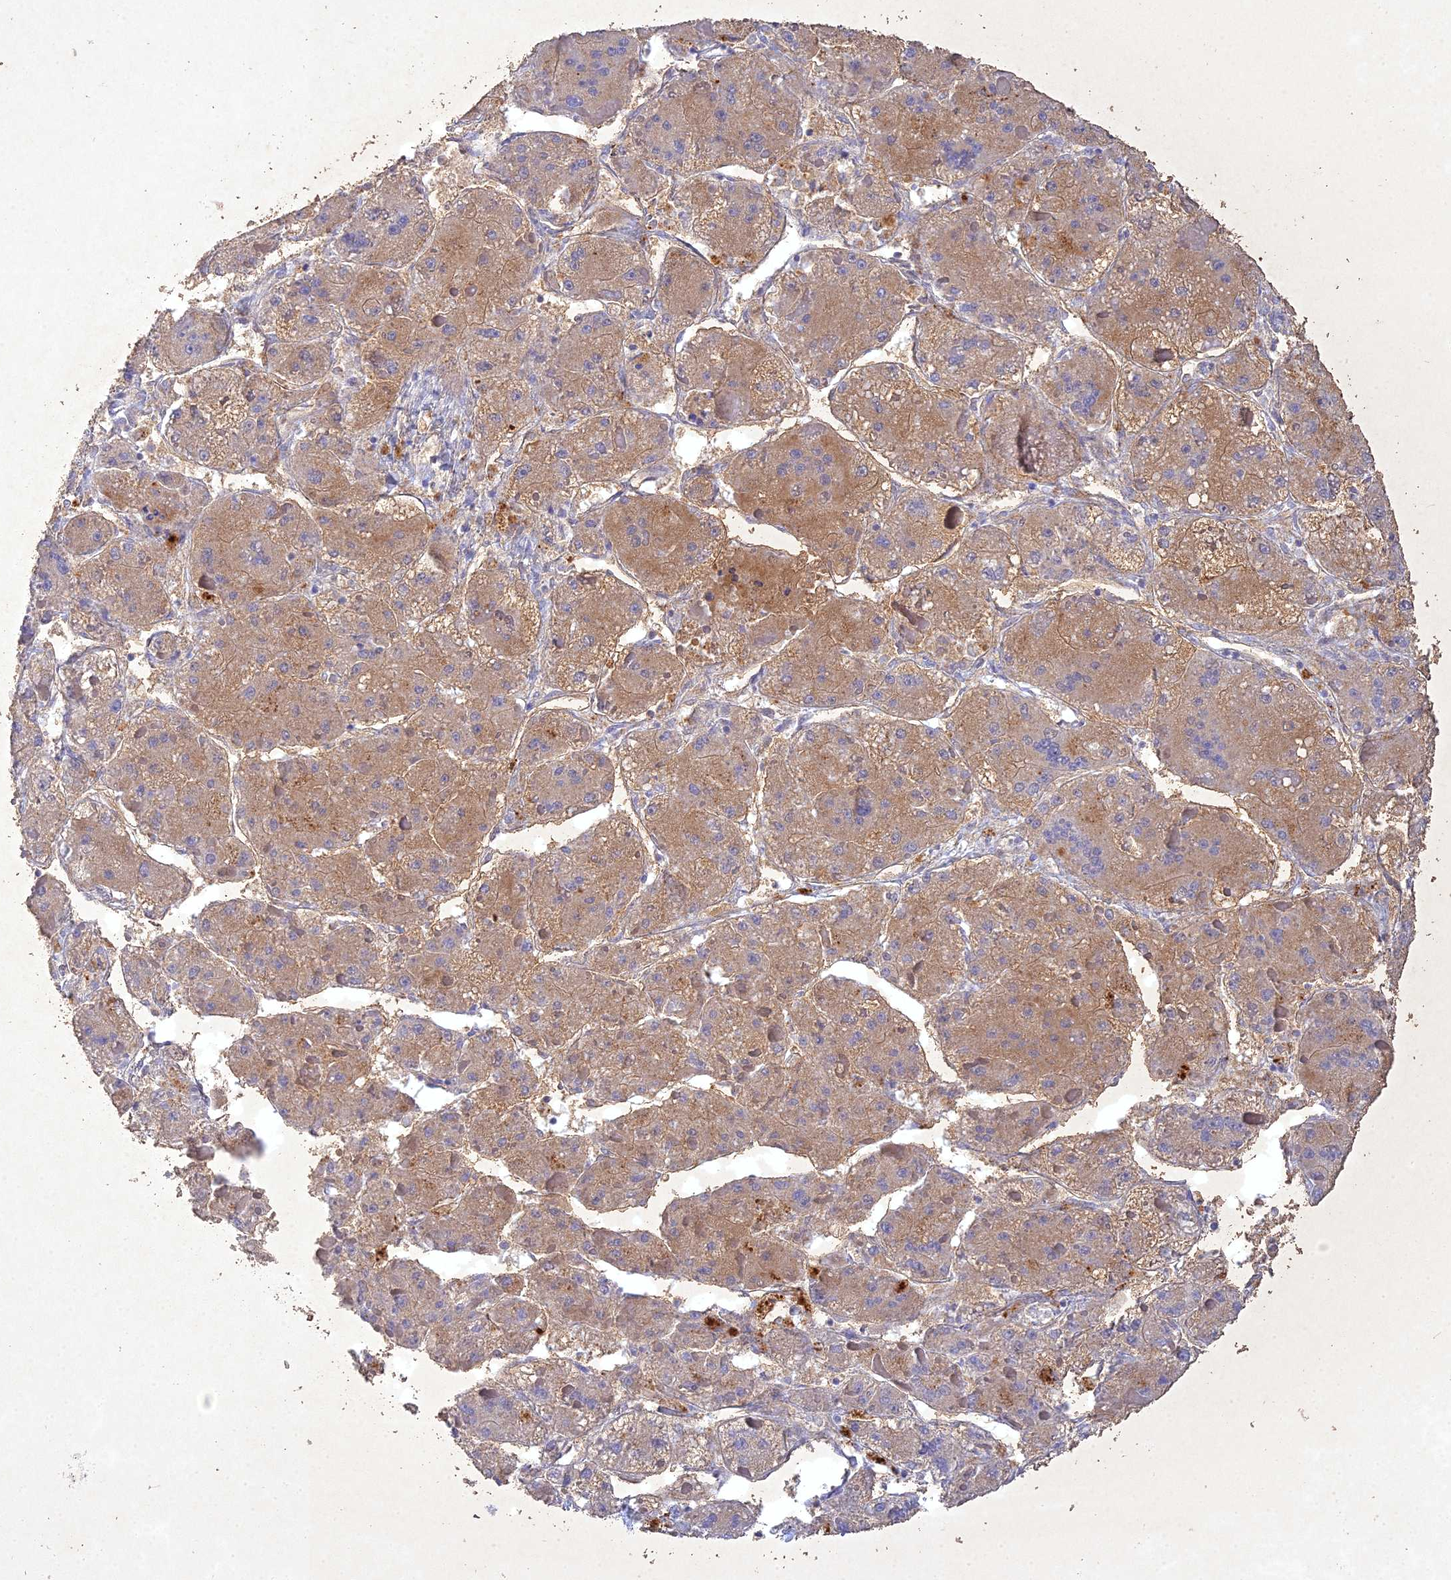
{"staining": {"intensity": "moderate", "quantity": ">75%", "location": "cytoplasmic/membranous"}, "tissue": "liver cancer", "cell_type": "Tumor cells", "image_type": "cancer", "snomed": [{"axis": "morphology", "description": "Carcinoma, Hepatocellular, NOS"}, {"axis": "topography", "description": "Liver"}], "caption": "Brown immunohistochemical staining in hepatocellular carcinoma (liver) exhibits moderate cytoplasmic/membranous expression in about >75% of tumor cells.", "gene": "NDUFV1", "patient": {"sex": "female", "age": 73}}